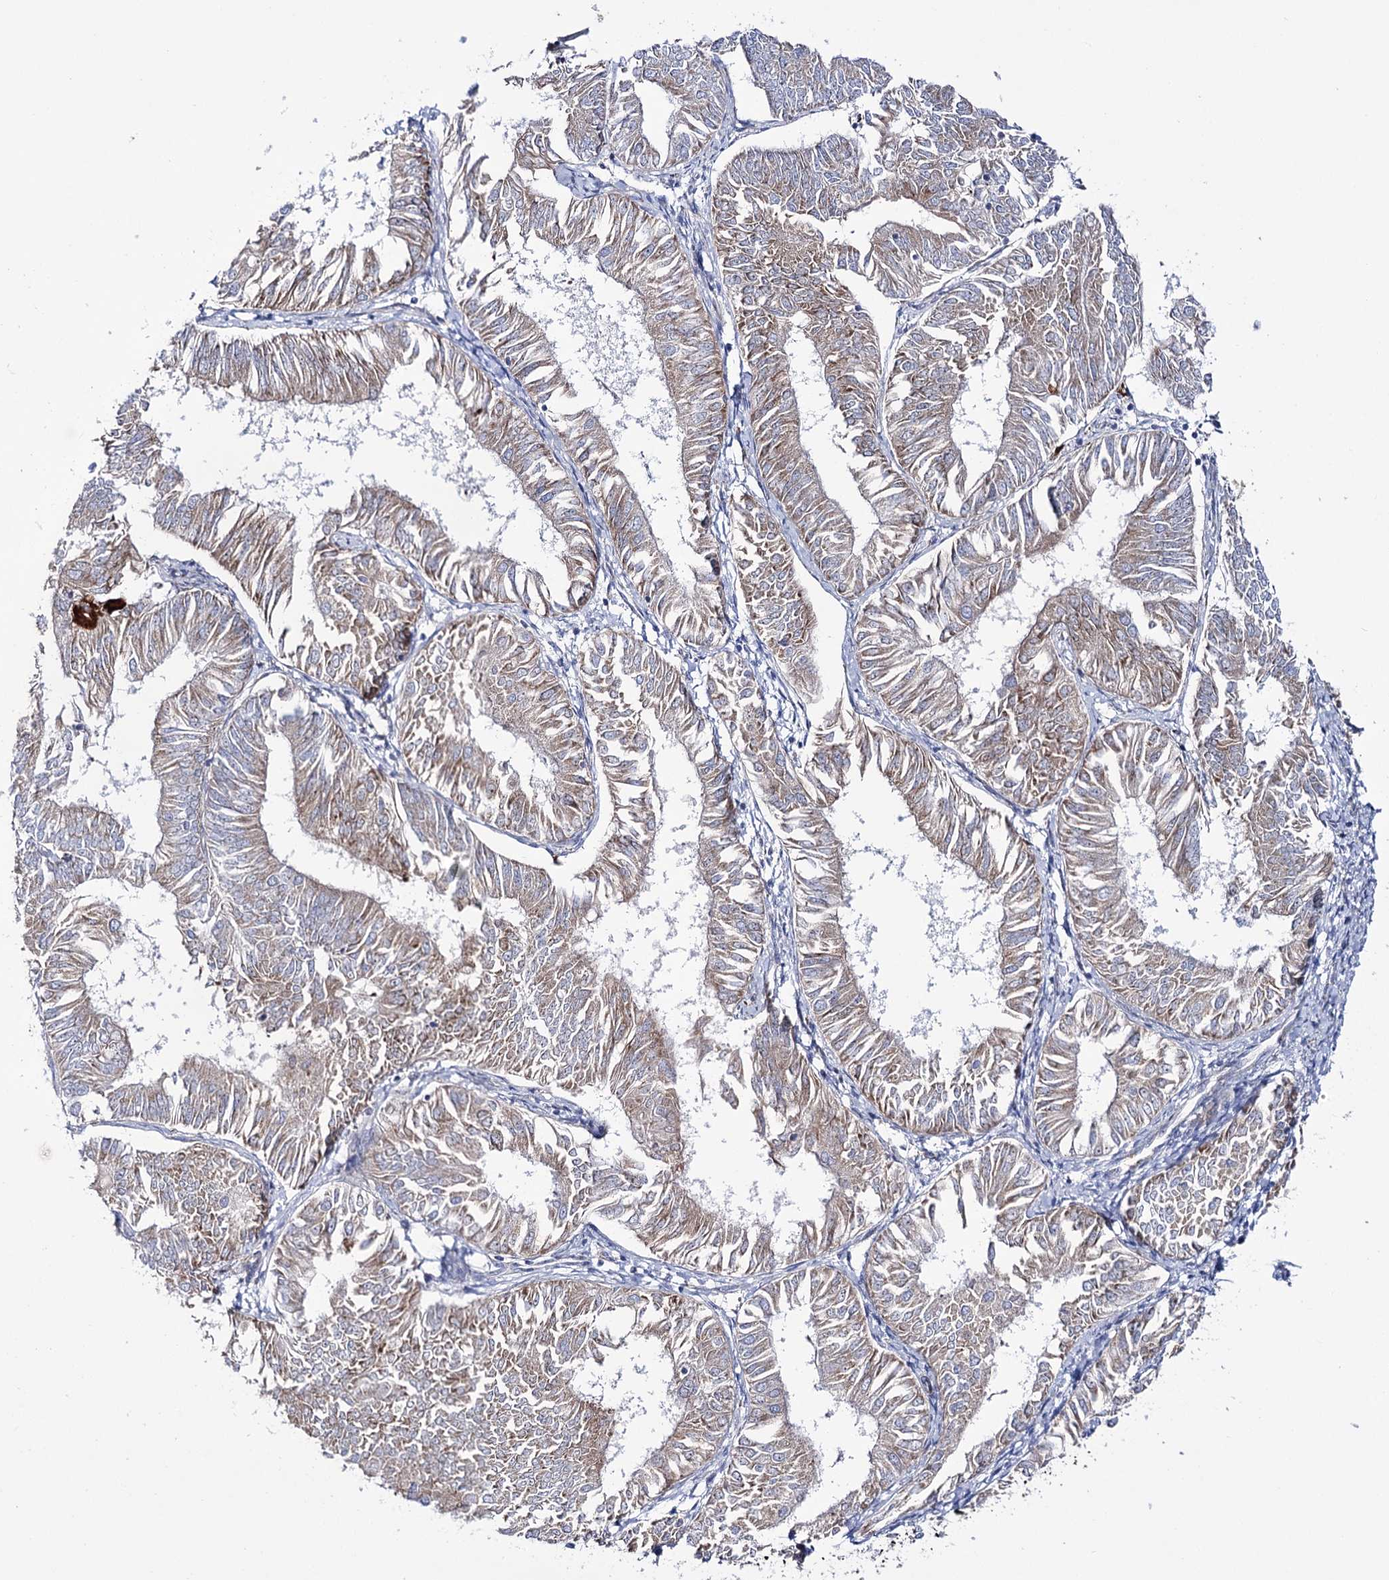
{"staining": {"intensity": "weak", "quantity": ">75%", "location": "cytoplasmic/membranous"}, "tissue": "endometrial cancer", "cell_type": "Tumor cells", "image_type": "cancer", "snomed": [{"axis": "morphology", "description": "Adenocarcinoma, NOS"}, {"axis": "topography", "description": "Endometrium"}], "caption": "Approximately >75% of tumor cells in endometrial adenocarcinoma demonstrate weak cytoplasmic/membranous protein expression as visualized by brown immunohistochemical staining.", "gene": "METTL5", "patient": {"sex": "female", "age": 58}}